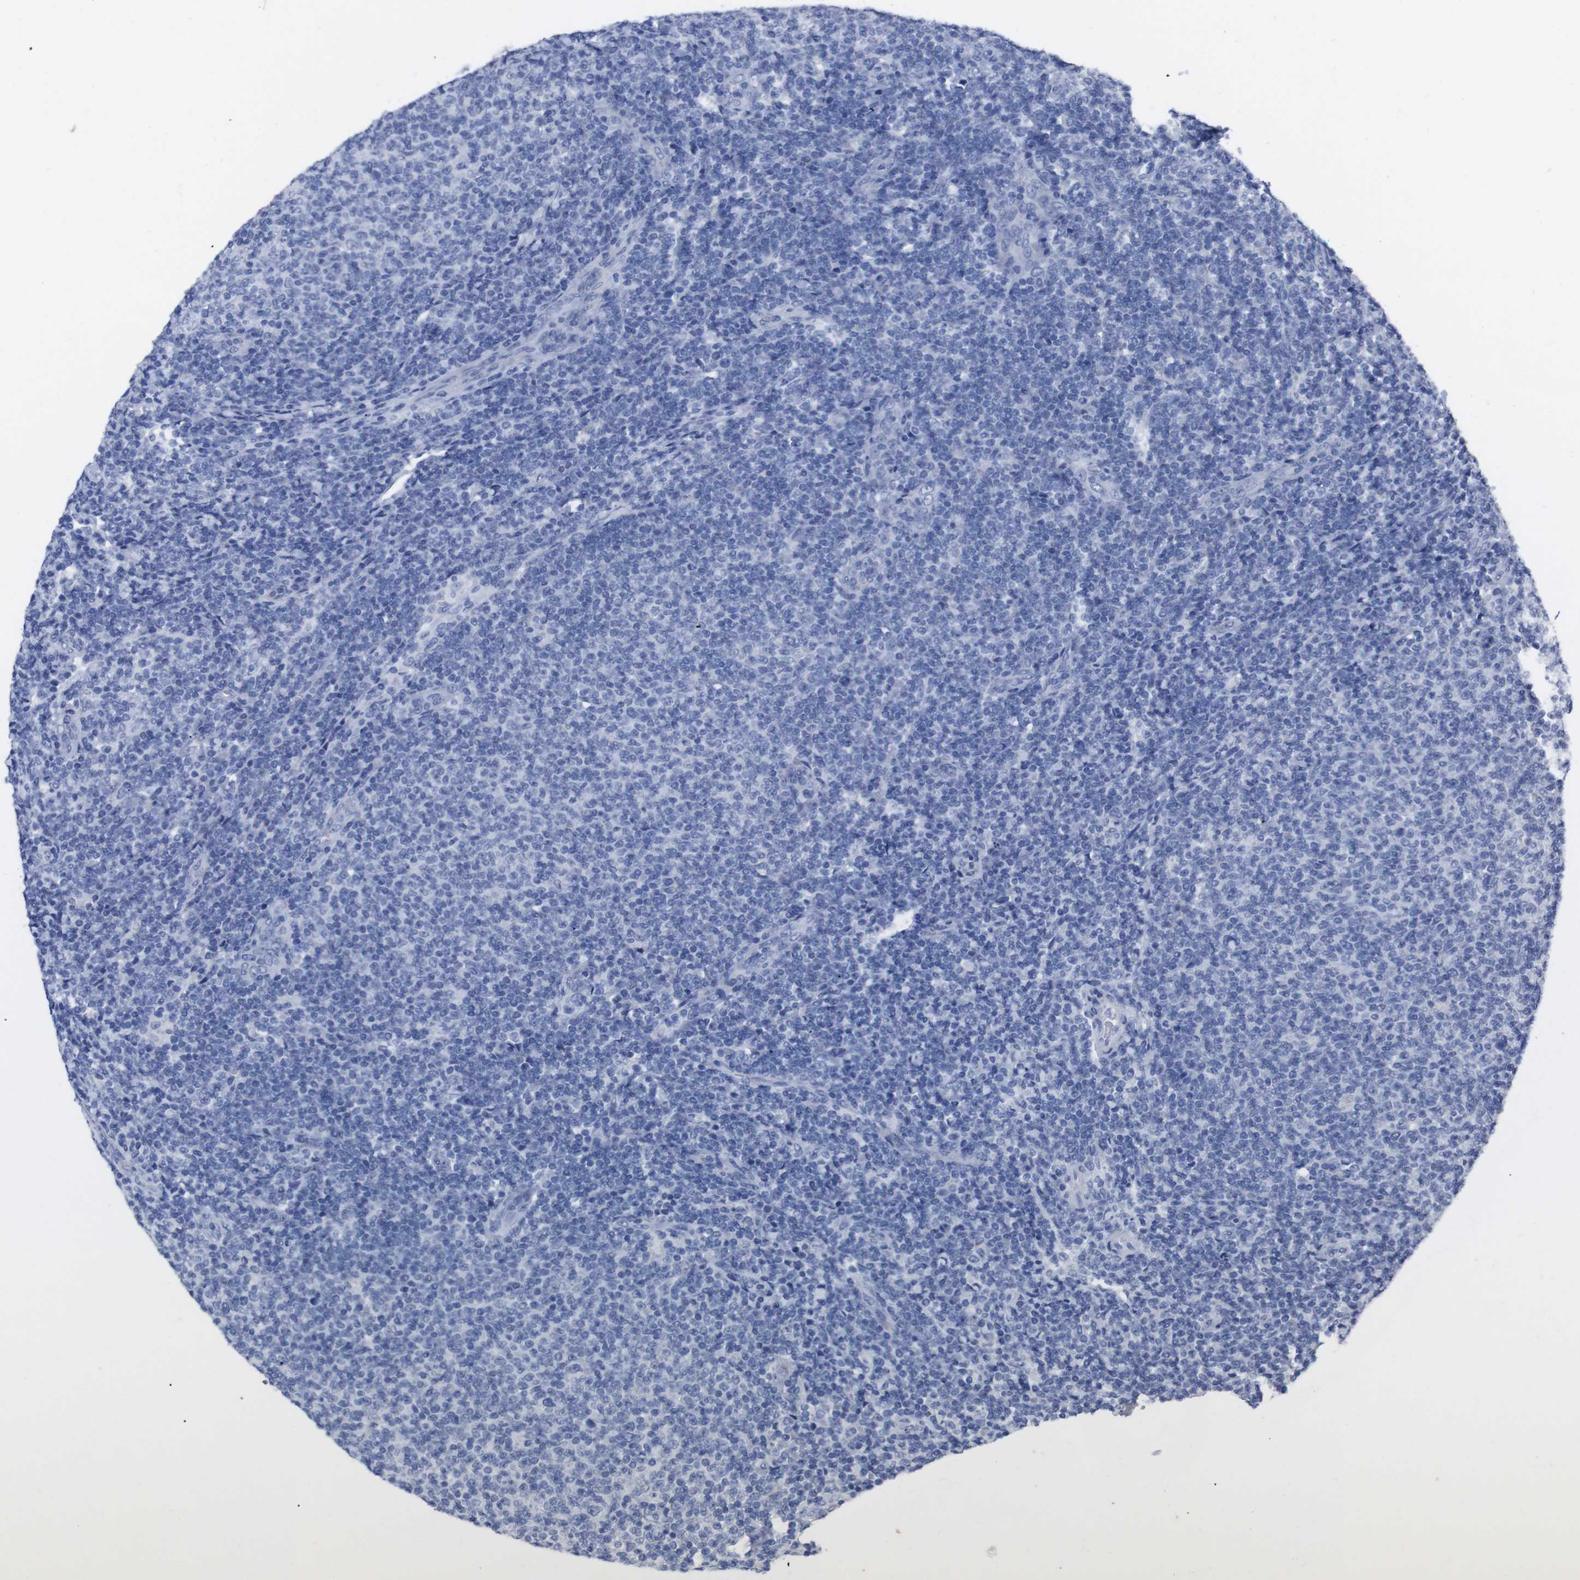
{"staining": {"intensity": "negative", "quantity": "none", "location": "none"}, "tissue": "lymphoma", "cell_type": "Tumor cells", "image_type": "cancer", "snomed": [{"axis": "morphology", "description": "Malignant lymphoma, non-Hodgkin's type, Low grade"}, {"axis": "topography", "description": "Lymph node"}], "caption": "This is an immunohistochemistry (IHC) histopathology image of human malignant lymphoma, non-Hodgkin's type (low-grade). There is no staining in tumor cells.", "gene": "GJB2", "patient": {"sex": "male", "age": 66}}